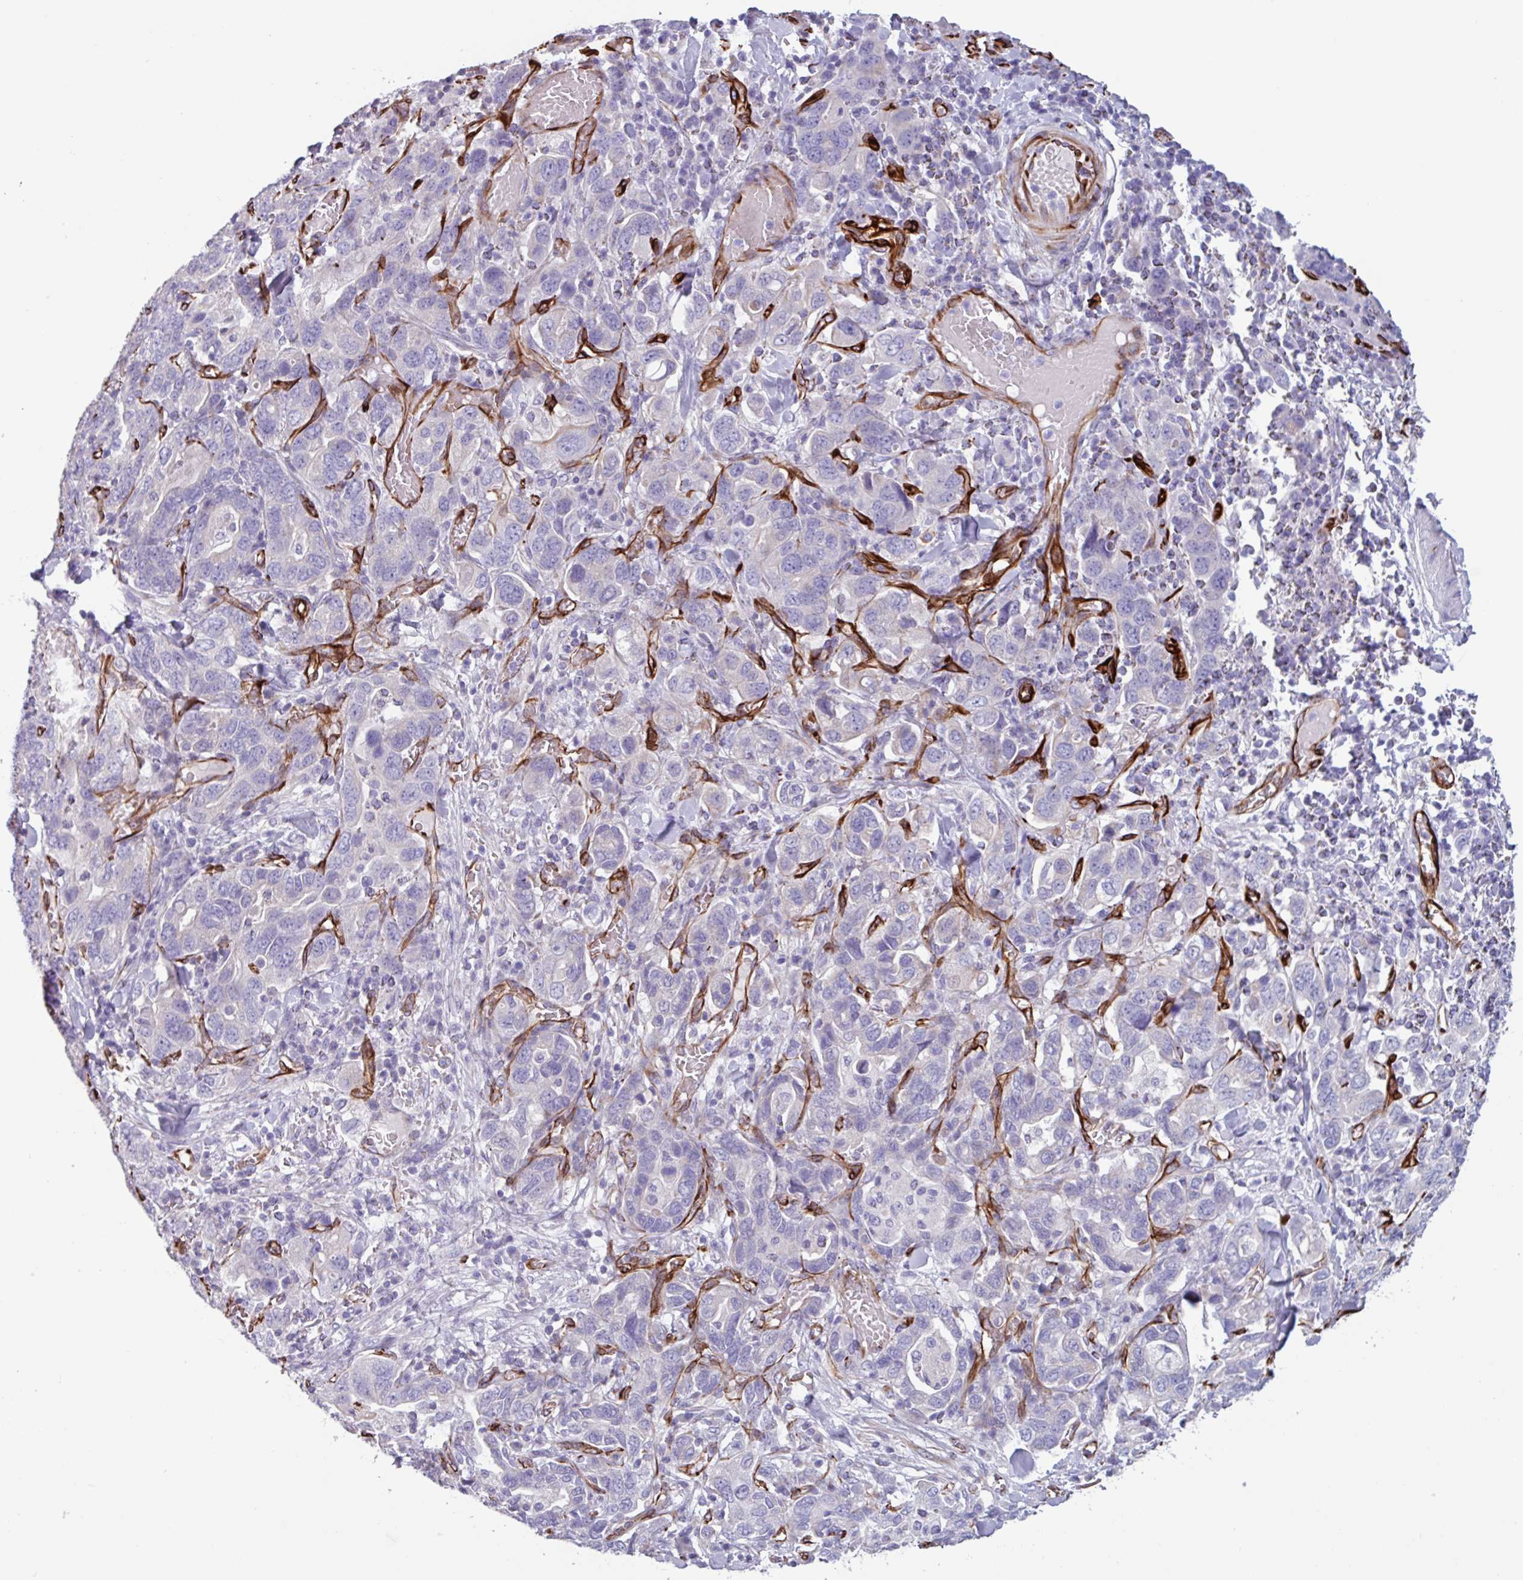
{"staining": {"intensity": "negative", "quantity": "none", "location": "none"}, "tissue": "stomach cancer", "cell_type": "Tumor cells", "image_type": "cancer", "snomed": [{"axis": "morphology", "description": "Adenocarcinoma, NOS"}, {"axis": "topography", "description": "Stomach, upper"}, {"axis": "topography", "description": "Stomach"}], "caption": "Immunohistochemistry (IHC) of stomach adenocarcinoma displays no positivity in tumor cells.", "gene": "BTD", "patient": {"sex": "male", "age": 62}}